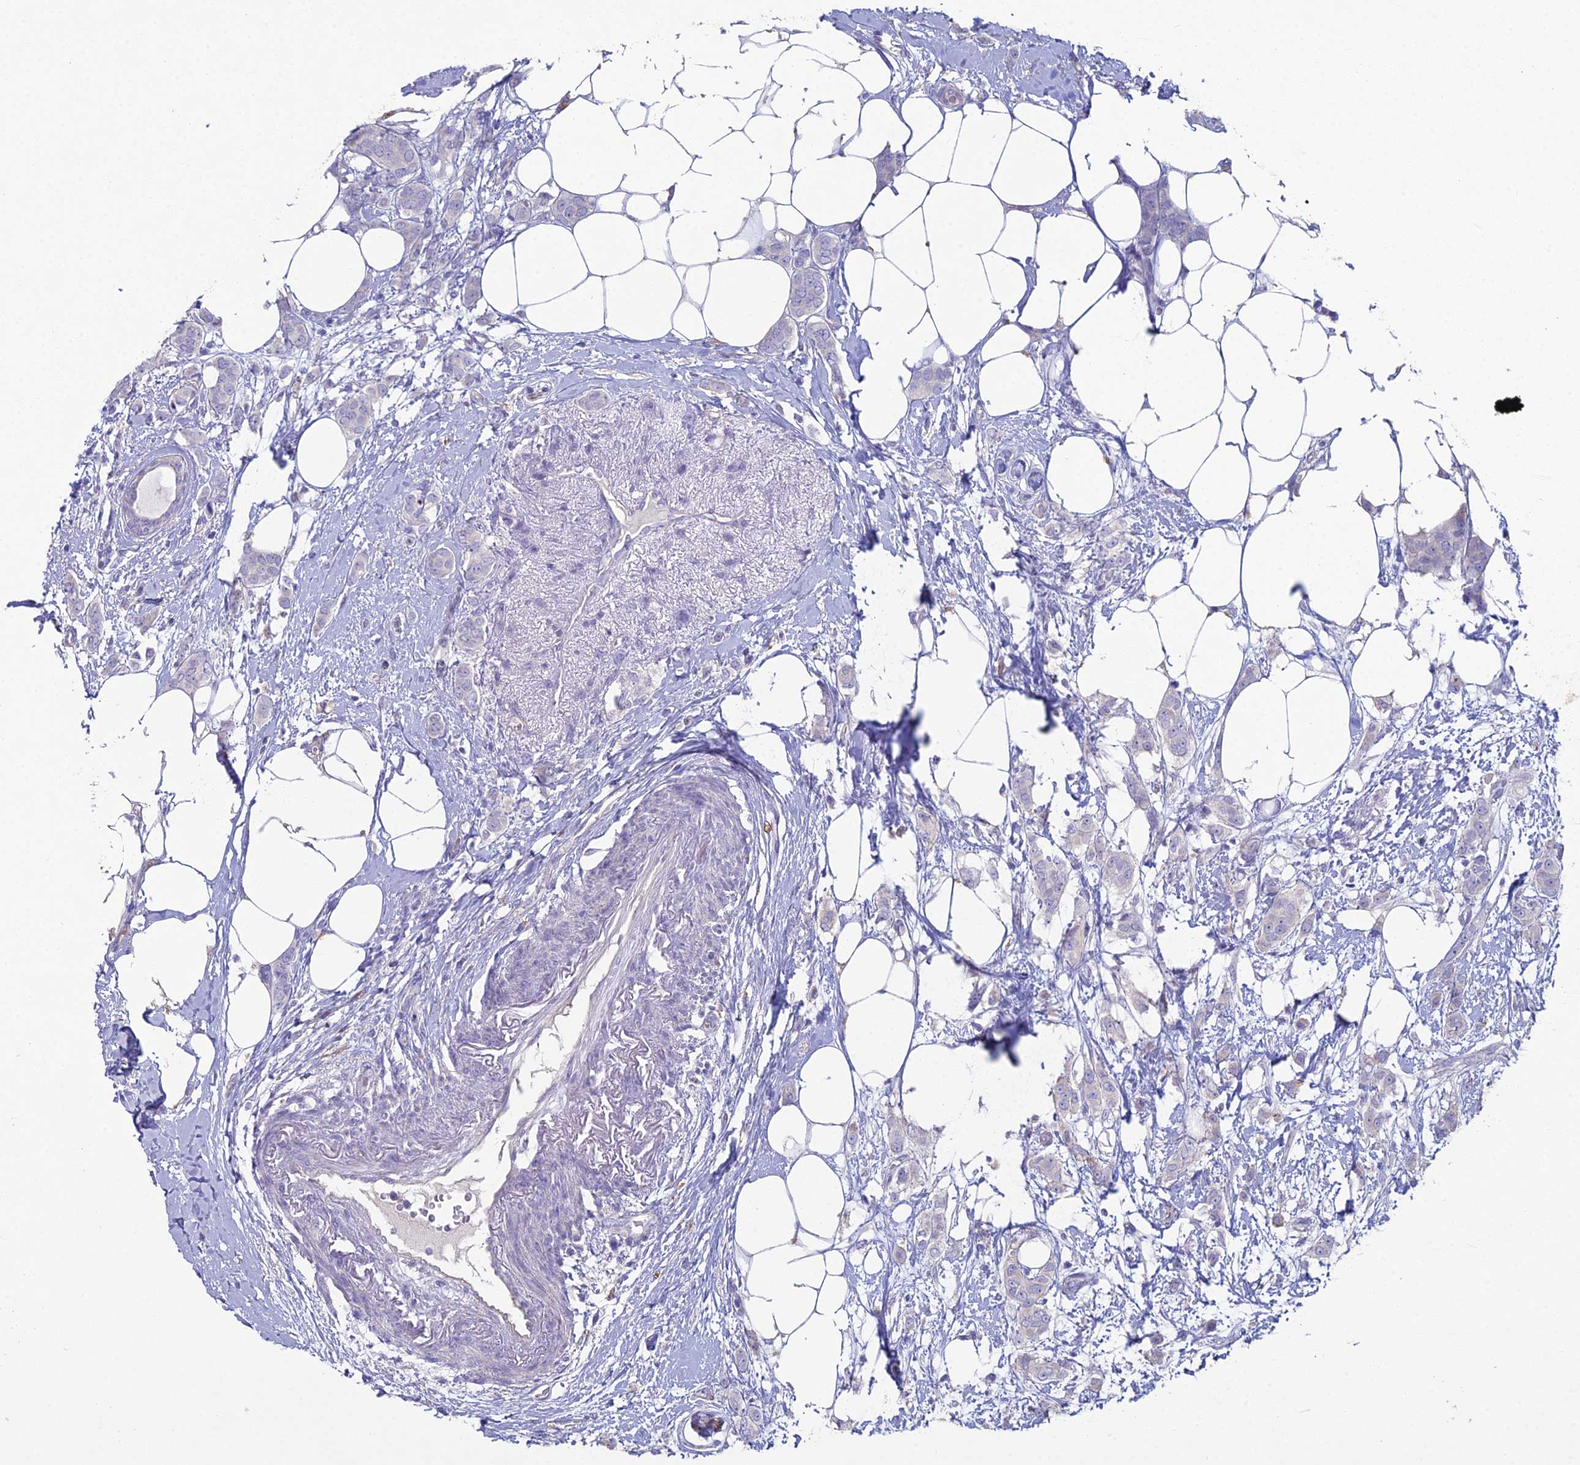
{"staining": {"intensity": "negative", "quantity": "none", "location": "none"}, "tissue": "breast cancer", "cell_type": "Tumor cells", "image_type": "cancer", "snomed": [{"axis": "morphology", "description": "Duct carcinoma"}, {"axis": "topography", "description": "Breast"}], "caption": "Micrograph shows no protein staining in tumor cells of breast invasive ductal carcinoma tissue.", "gene": "NCAM1", "patient": {"sex": "female", "age": 72}}